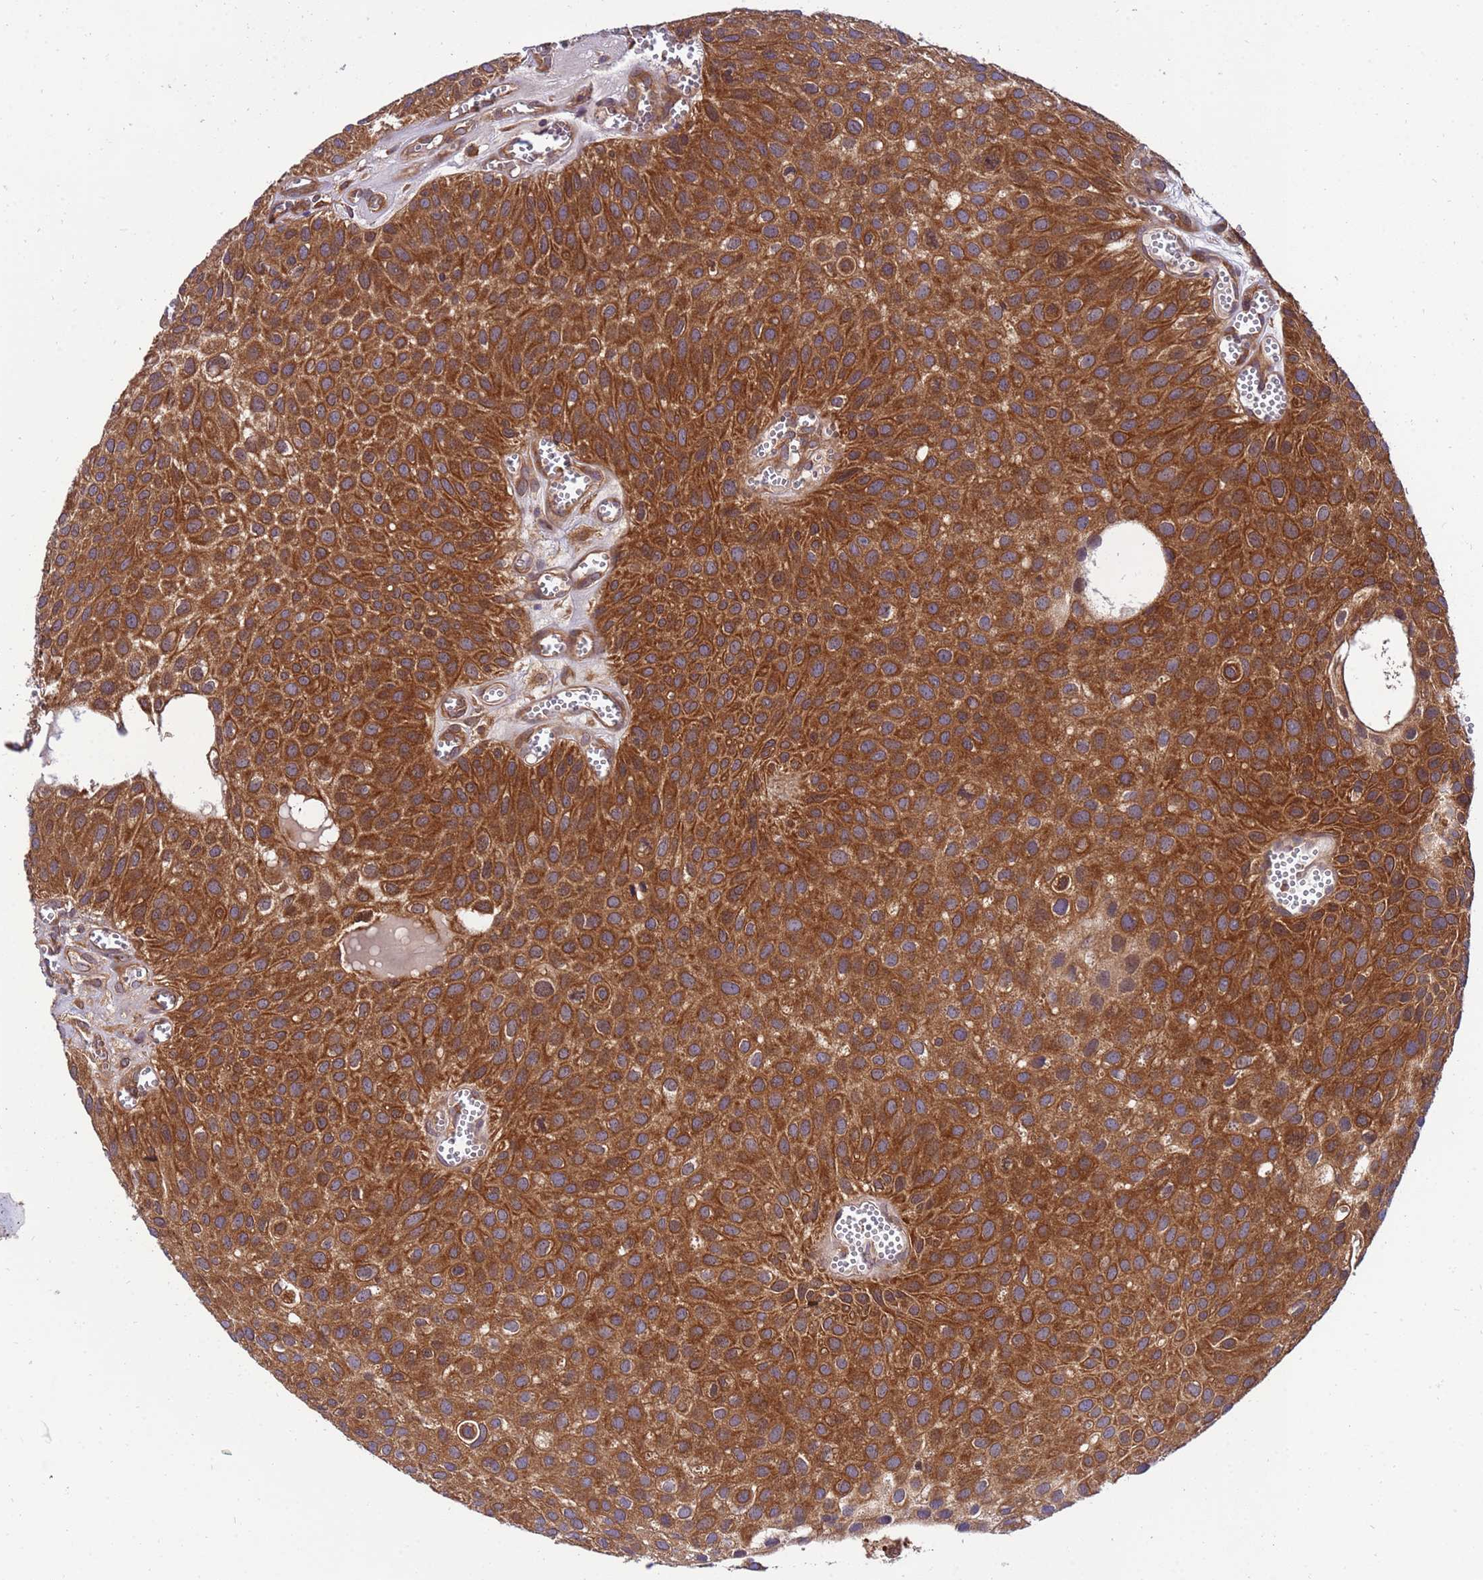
{"staining": {"intensity": "strong", "quantity": ">75%", "location": "cytoplasmic/membranous"}, "tissue": "urothelial cancer", "cell_type": "Tumor cells", "image_type": "cancer", "snomed": [{"axis": "morphology", "description": "Urothelial carcinoma, Low grade"}, {"axis": "topography", "description": "Urinary bladder"}], "caption": "Strong cytoplasmic/membranous expression is identified in about >75% of tumor cells in low-grade urothelial carcinoma.", "gene": "GET3", "patient": {"sex": "male", "age": 88}}